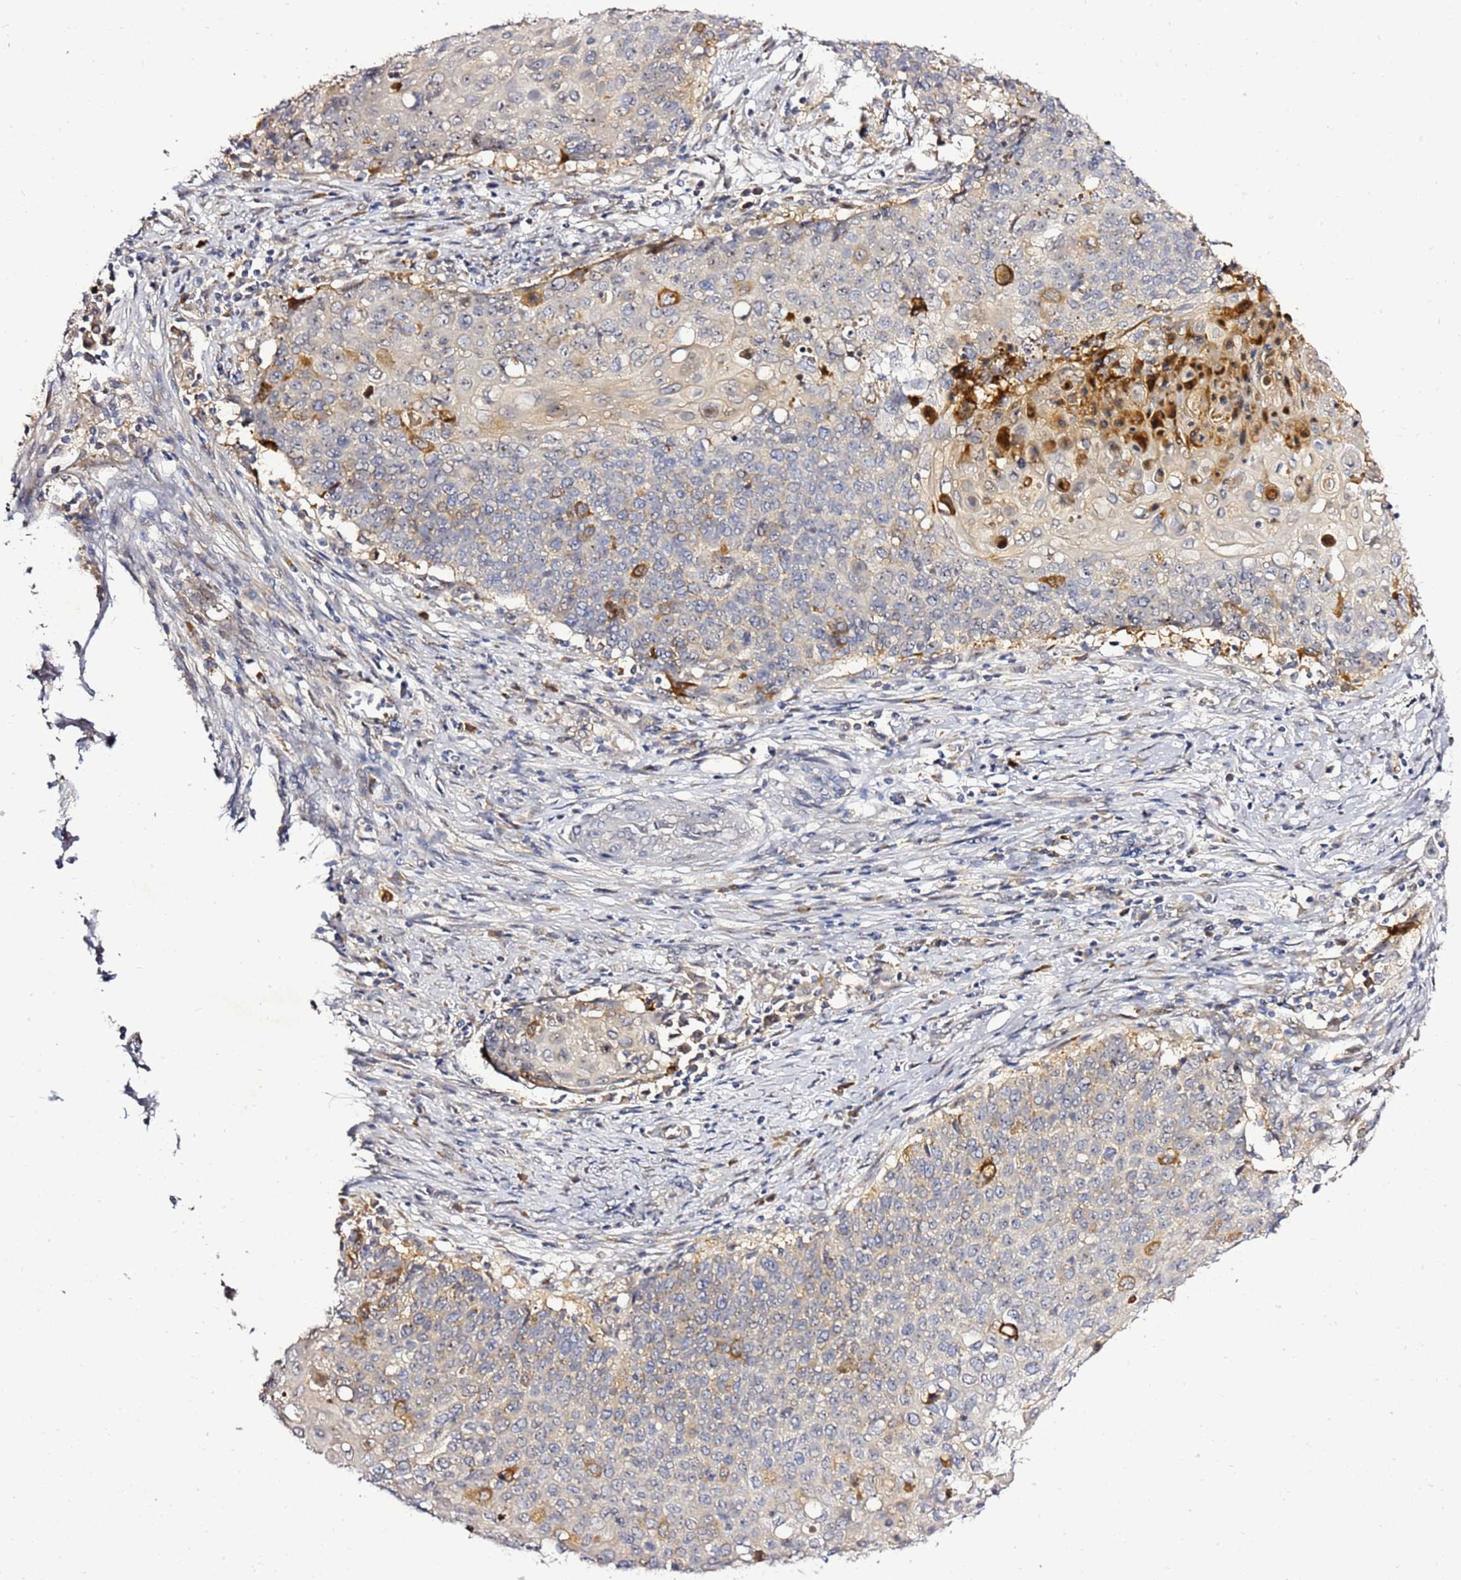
{"staining": {"intensity": "moderate", "quantity": "<25%", "location": "cytoplasmic/membranous"}, "tissue": "cervical cancer", "cell_type": "Tumor cells", "image_type": "cancer", "snomed": [{"axis": "morphology", "description": "Squamous cell carcinoma, NOS"}, {"axis": "topography", "description": "Cervix"}], "caption": "Cervical squamous cell carcinoma stained for a protein shows moderate cytoplasmic/membranous positivity in tumor cells. Ihc stains the protein in brown and the nuclei are stained blue.", "gene": "NOL8", "patient": {"sex": "female", "age": 39}}